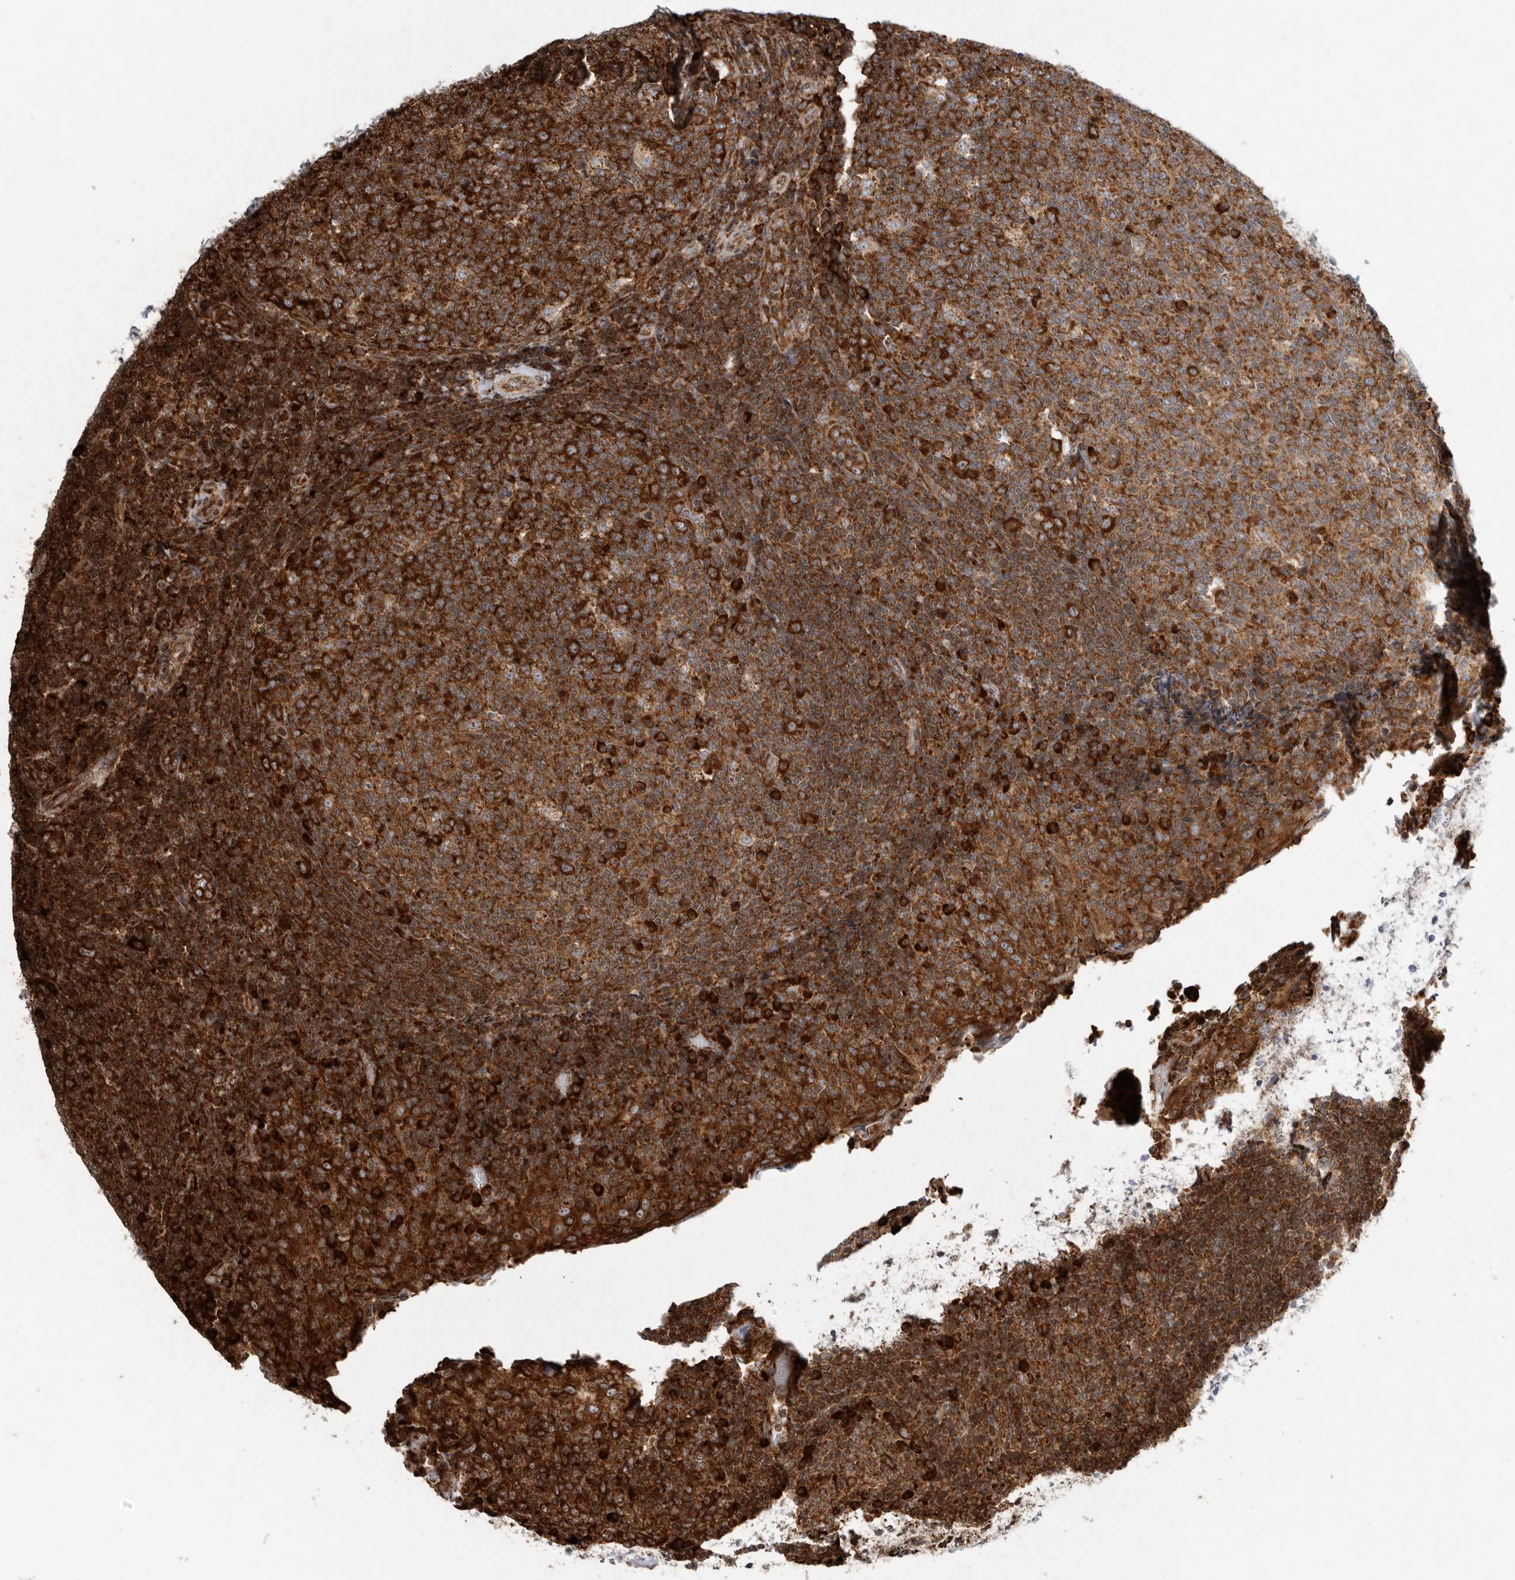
{"staining": {"intensity": "strong", "quantity": ">75%", "location": "cytoplasmic/membranous"}, "tissue": "tonsil", "cell_type": "Germinal center cells", "image_type": "normal", "snomed": [{"axis": "morphology", "description": "Normal tissue, NOS"}, {"axis": "topography", "description": "Tonsil"}], "caption": "Benign tonsil displays strong cytoplasmic/membranous expression in about >75% of germinal center cells The staining was performed using DAB (3,3'-diaminobenzidine) to visualize the protein expression in brown, while the nuclei were stained in blue with hematoxylin (Magnification: 20x)..", "gene": "FZD3", "patient": {"sex": "female", "age": 19}}